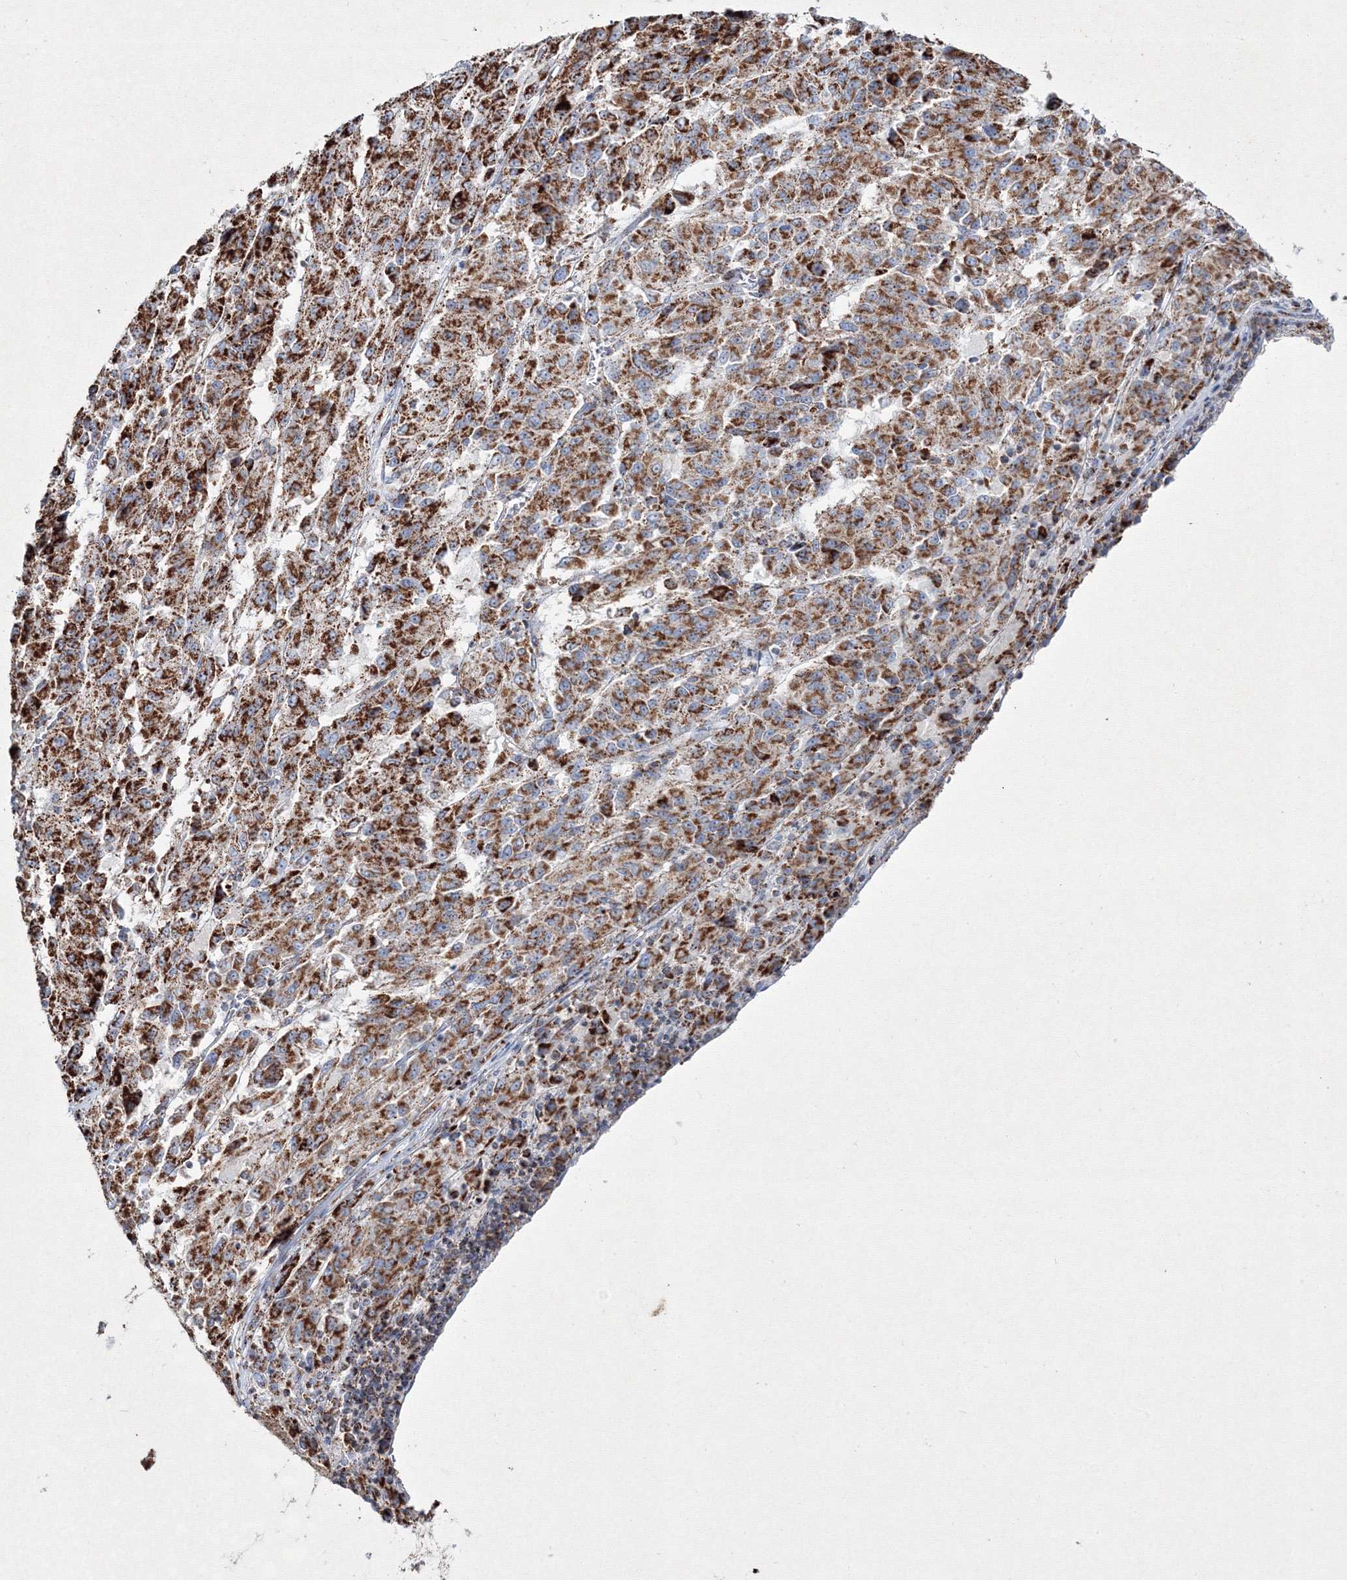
{"staining": {"intensity": "moderate", "quantity": ">75%", "location": "cytoplasmic/membranous"}, "tissue": "melanoma", "cell_type": "Tumor cells", "image_type": "cancer", "snomed": [{"axis": "morphology", "description": "Malignant melanoma, Metastatic site"}, {"axis": "topography", "description": "Lung"}], "caption": "Immunohistochemistry micrograph of human melanoma stained for a protein (brown), which shows medium levels of moderate cytoplasmic/membranous staining in approximately >75% of tumor cells.", "gene": "IGSF9", "patient": {"sex": "male", "age": 64}}